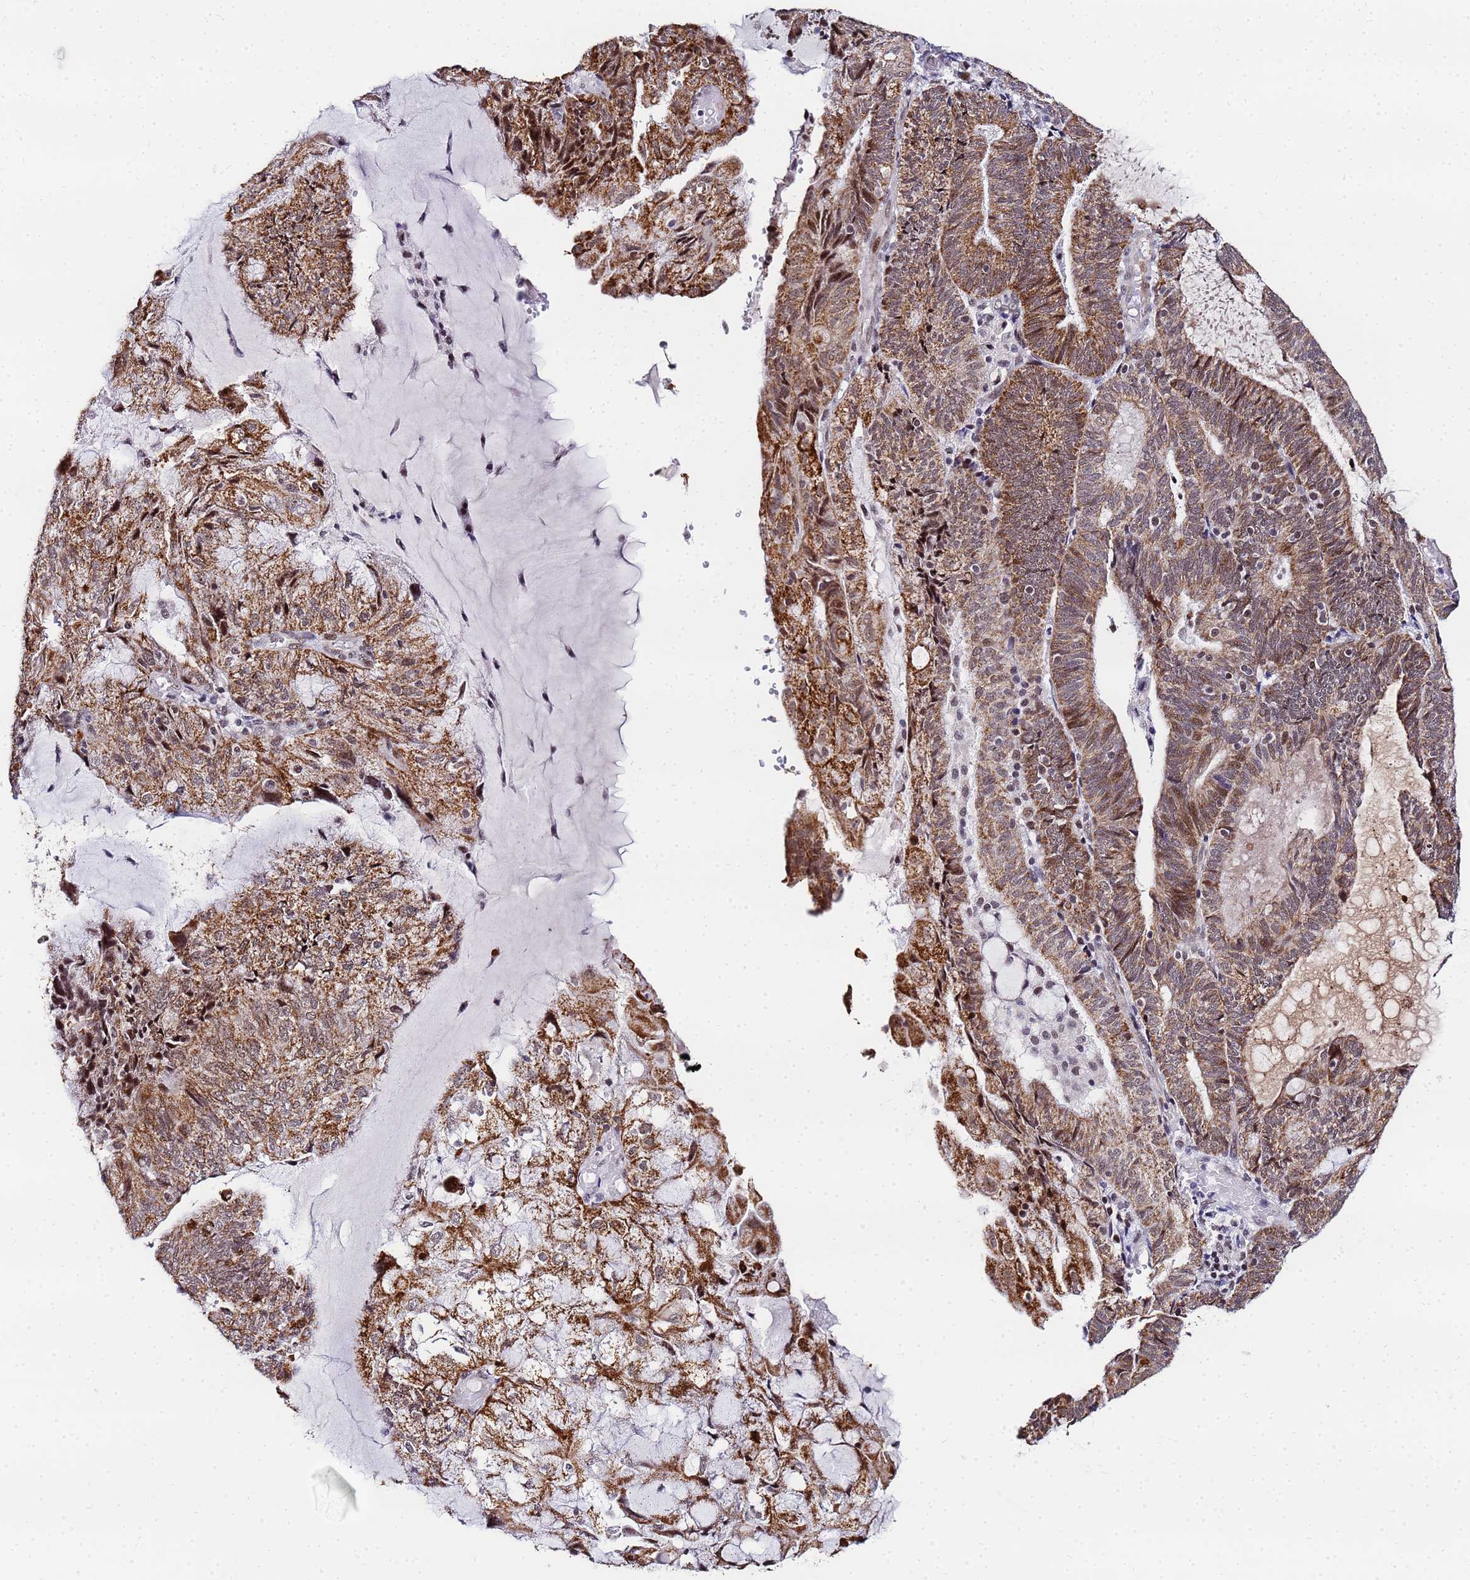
{"staining": {"intensity": "moderate", "quantity": ">75%", "location": "cytoplasmic/membranous"}, "tissue": "endometrial cancer", "cell_type": "Tumor cells", "image_type": "cancer", "snomed": [{"axis": "morphology", "description": "Adenocarcinoma, NOS"}, {"axis": "topography", "description": "Endometrium"}], "caption": "About >75% of tumor cells in adenocarcinoma (endometrial) demonstrate moderate cytoplasmic/membranous protein staining as visualized by brown immunohistochemical staining.", "gene": "CKMT1A", "patient": {"sex": "female", "age": 81}}